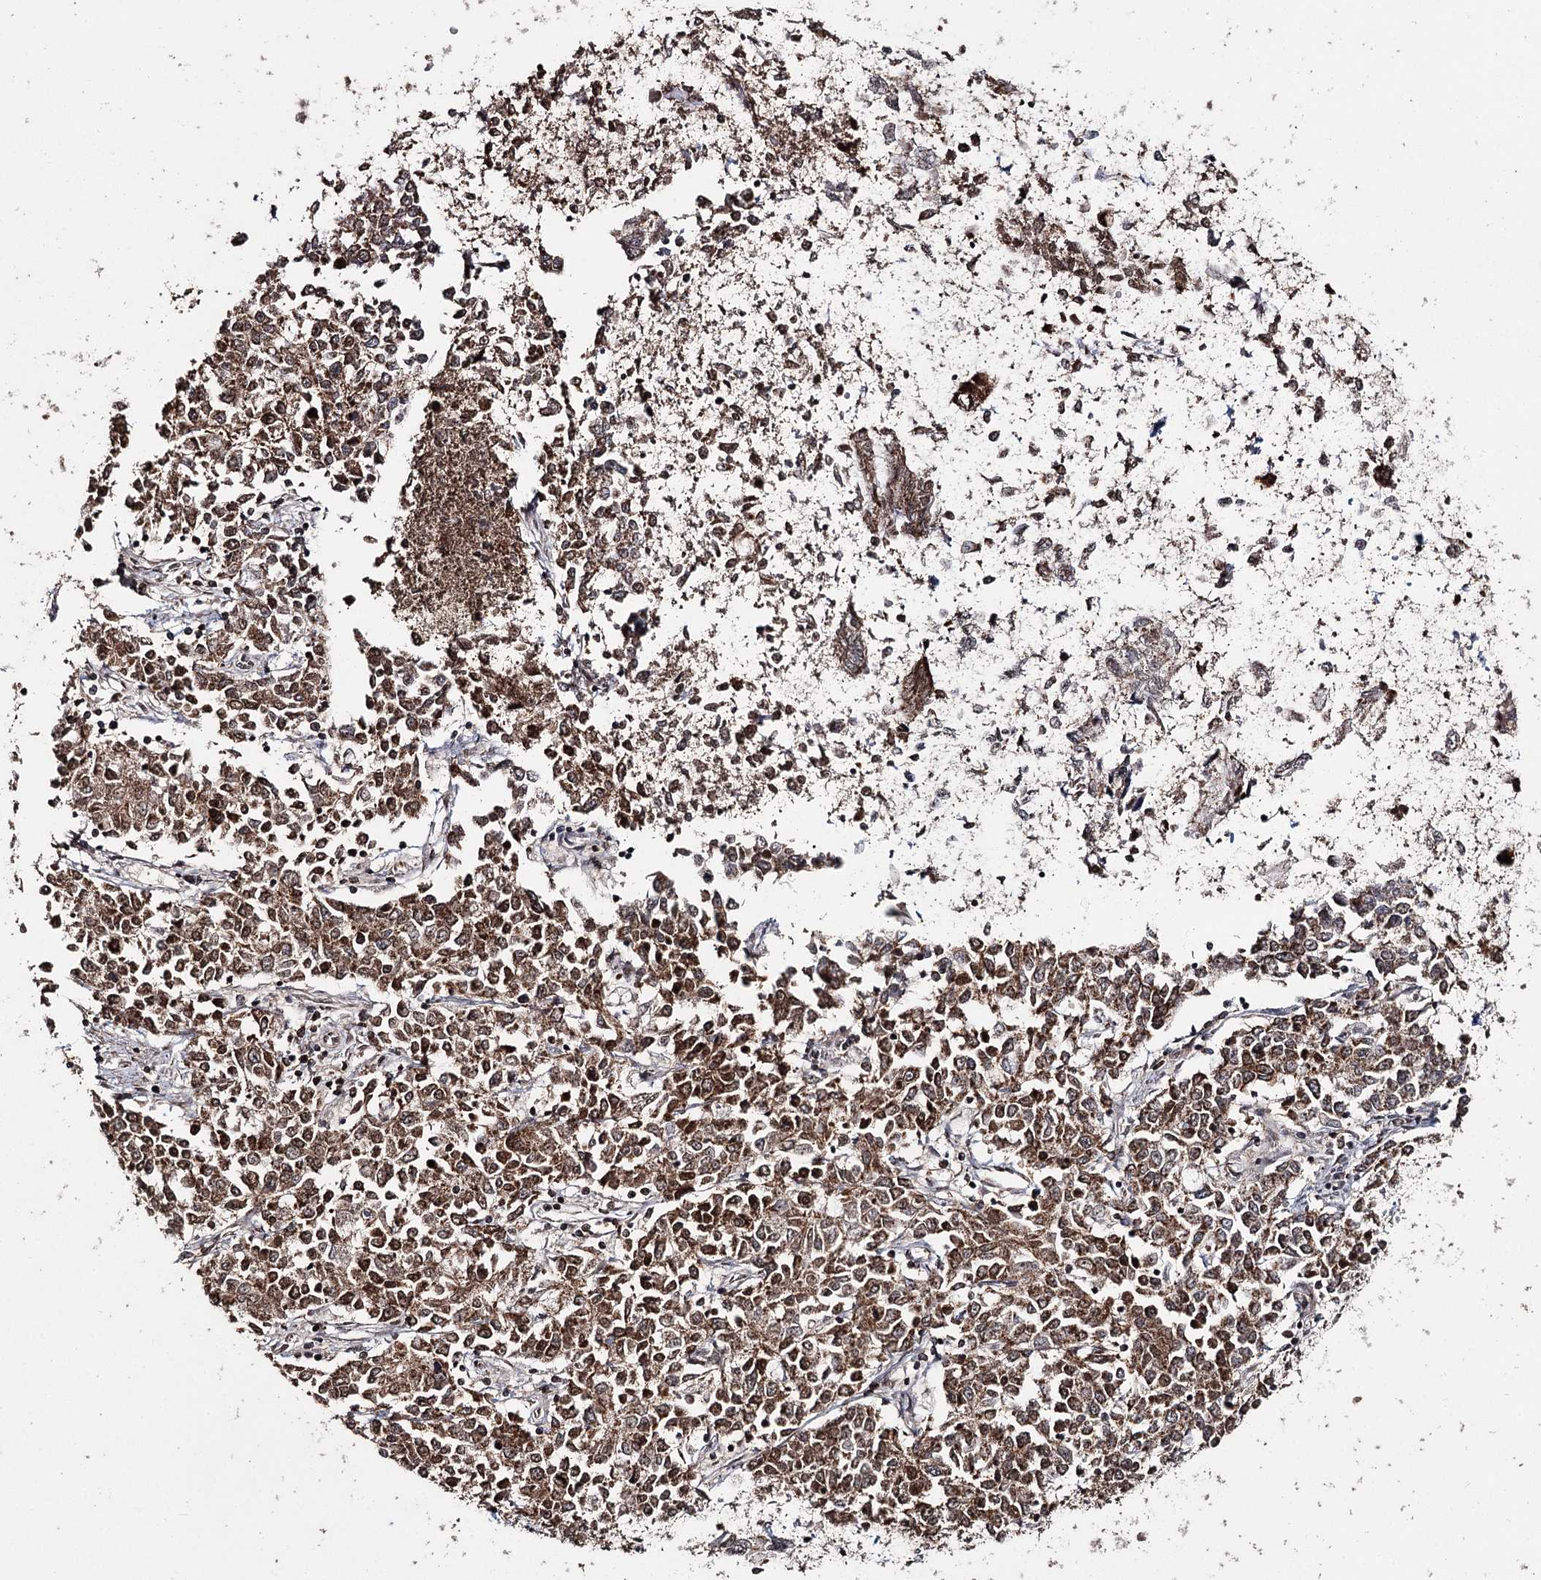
{"staining": {"intensity": "moderate", "quantity": ">75%", "location": "cytoplasmic/membranous"}, "tissue": "endometrial cancer", "cell_type": "Tumor cells", "image_type": "cancer", "snomed": [{"axis": "morphology", "description": "Adenocarcinoma, NOS"}, {"axis": "topography", "description": "Endometrium"}], "caption": "Endometrial cancer stained for a protein reveals moderate cytoplasmic/membranous positivity in tumor cells.", "gene": "PDHX", "patient": {"sex": "female", "age": 50}}